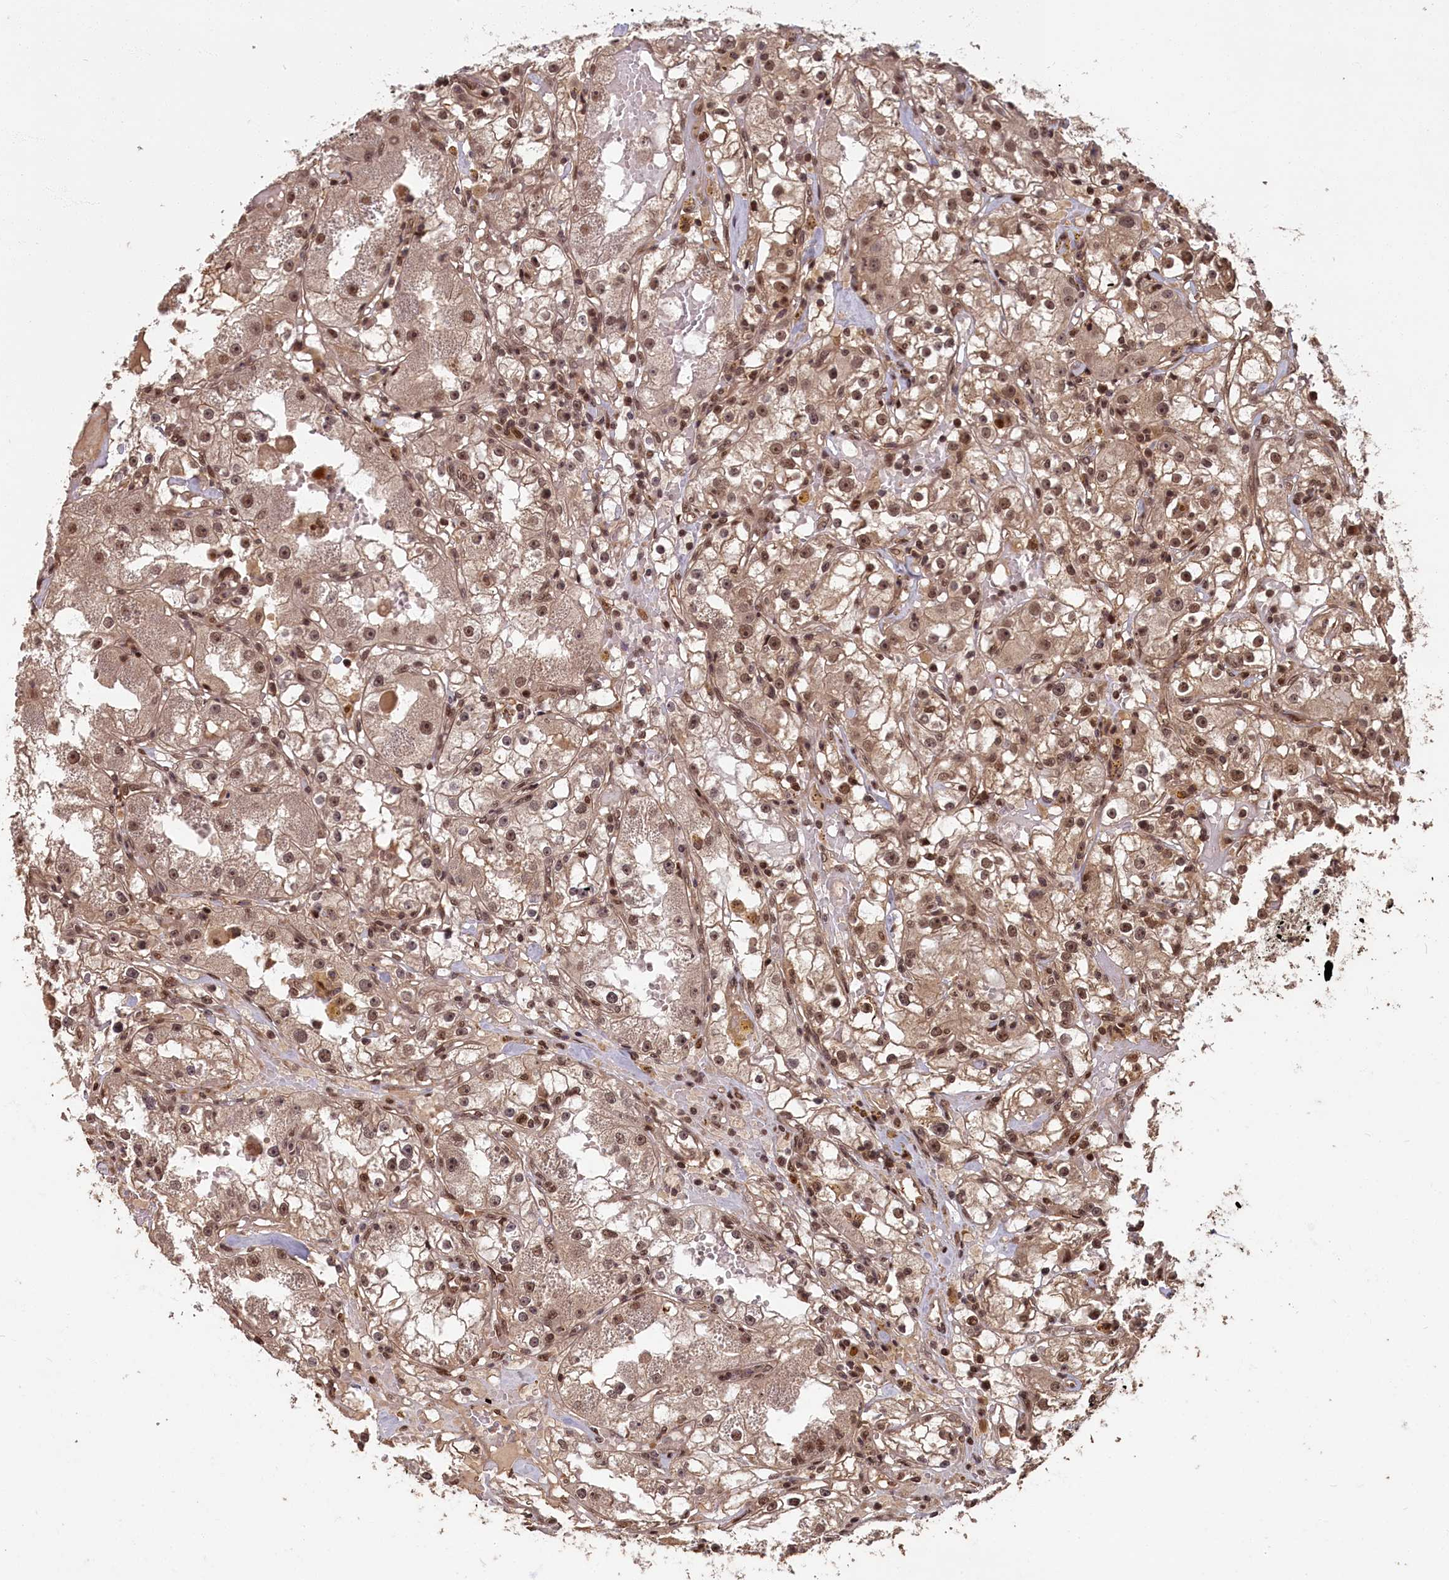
{"staining": {"intensity": "moderate", "quantity": ">75%", "location": "cytoplasmic/membranous,nuclear"}, "tissue": "renal cancer", "cell_type": "Tumor cells", "image_type": "cancer", "snomed": [{"axis": "morphology", "description": "Adenocarcinoma, NOS"}, {"axis": "topography", "description": "Kidney"}], "caption": "The immunohistochemical stain highlights moderate cytoplasmic/membranous and nuclear expression in tumor cells of renal cancer (adenocarcinoma) tissue.", "gene": "HIF3A", "patient": {"sex": "male", "age": 56}}